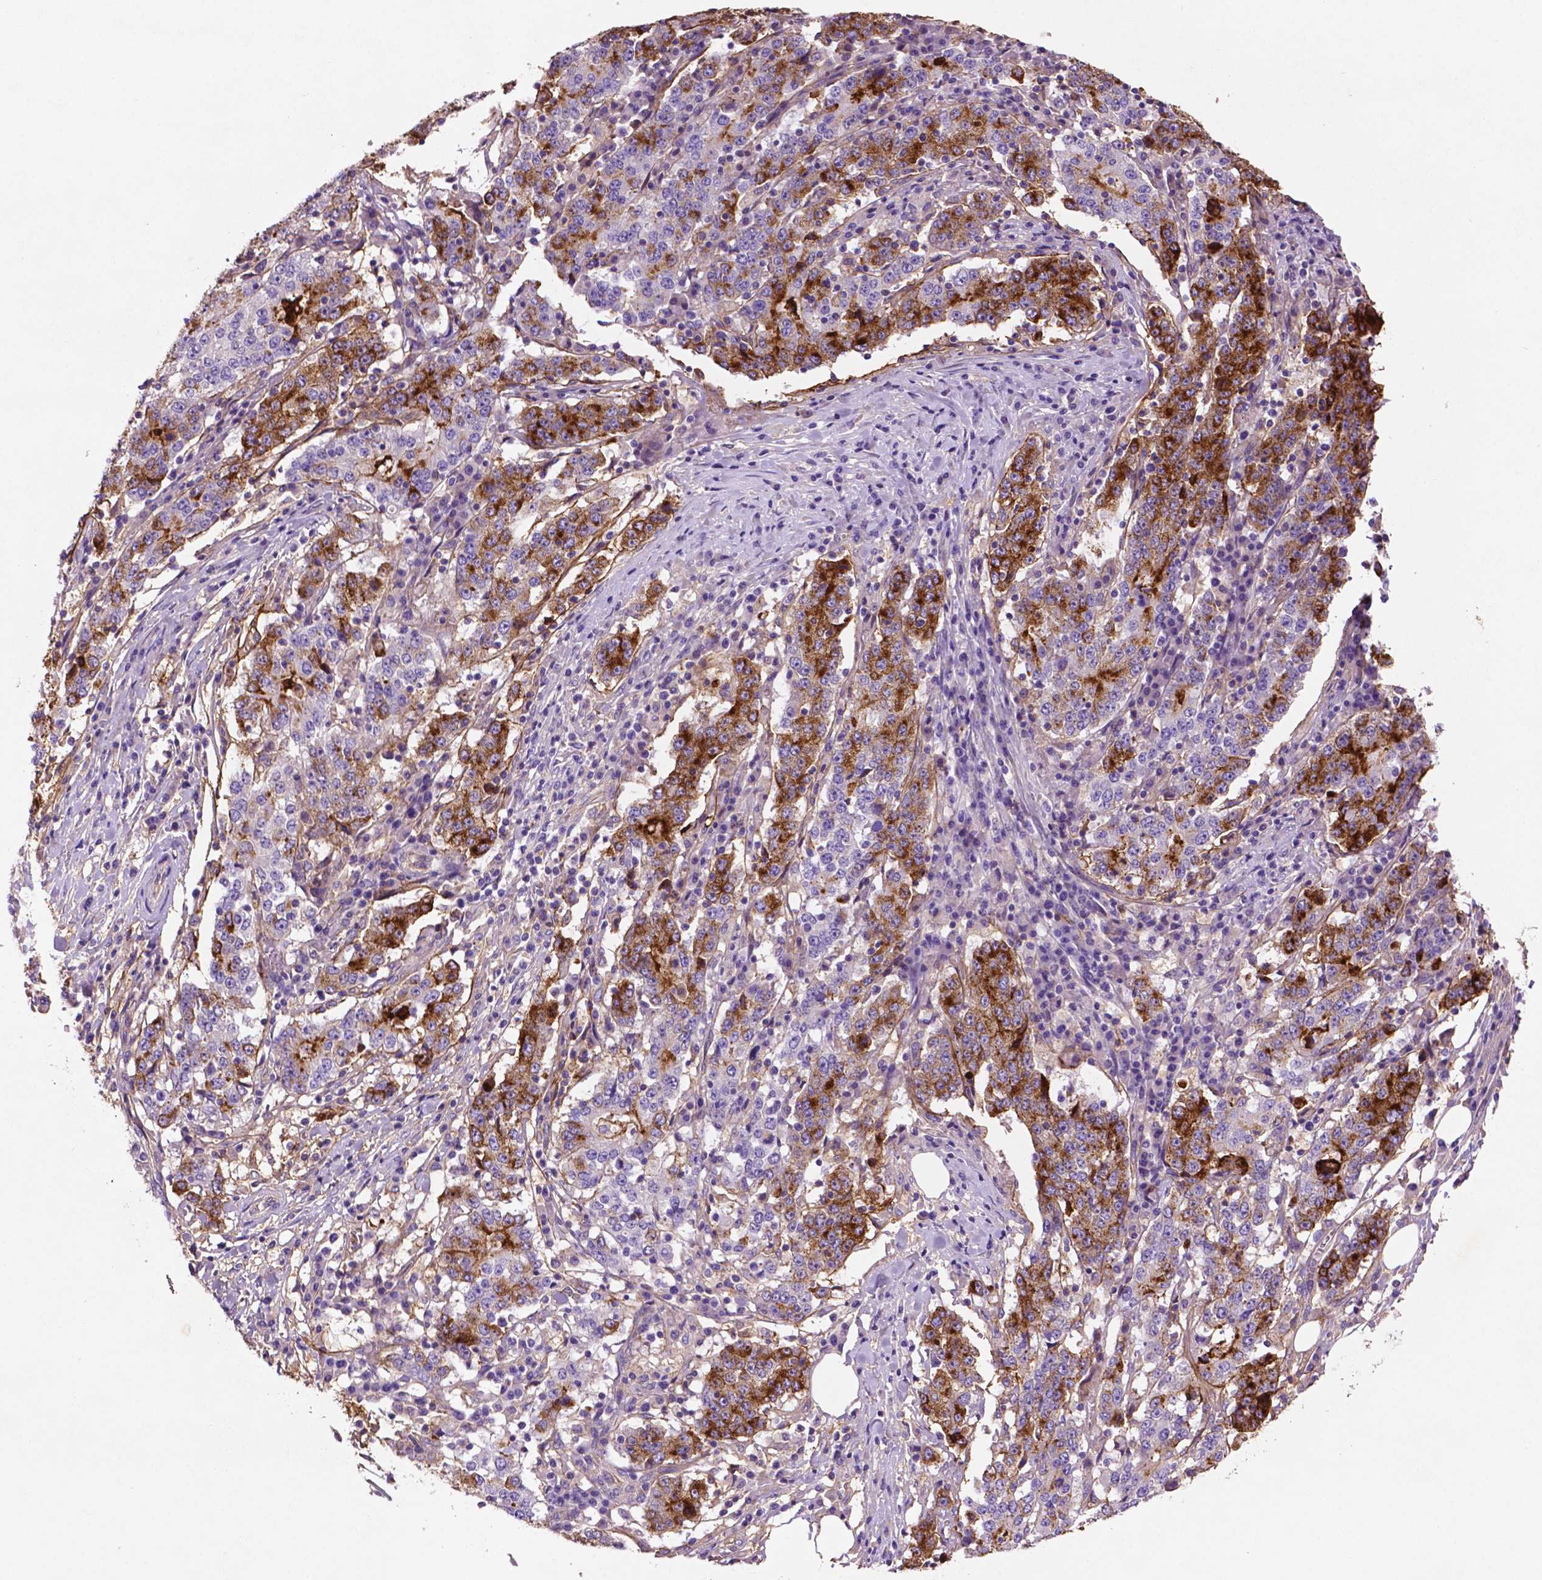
{"staining": {"intensity": "strong", "quantity": "25%-75%", "location": "cytoplasmic/membranous"}, "tissue": "stomach cancer", "cell_type": "Tumor cells", "image_type": "cancer", "snomed": [{"axis": "morphology", "description": "Adenocarcinoma, NOS"}, {"axis": "topography", "description": "Stomach"}], "caption": "Stomach cancer stained for a protein exhibits strong cytoplasmic/membranous positivity in tumor cells.", "gene": "GDPD5", "patient": {"sex": "male", "age": 59}}